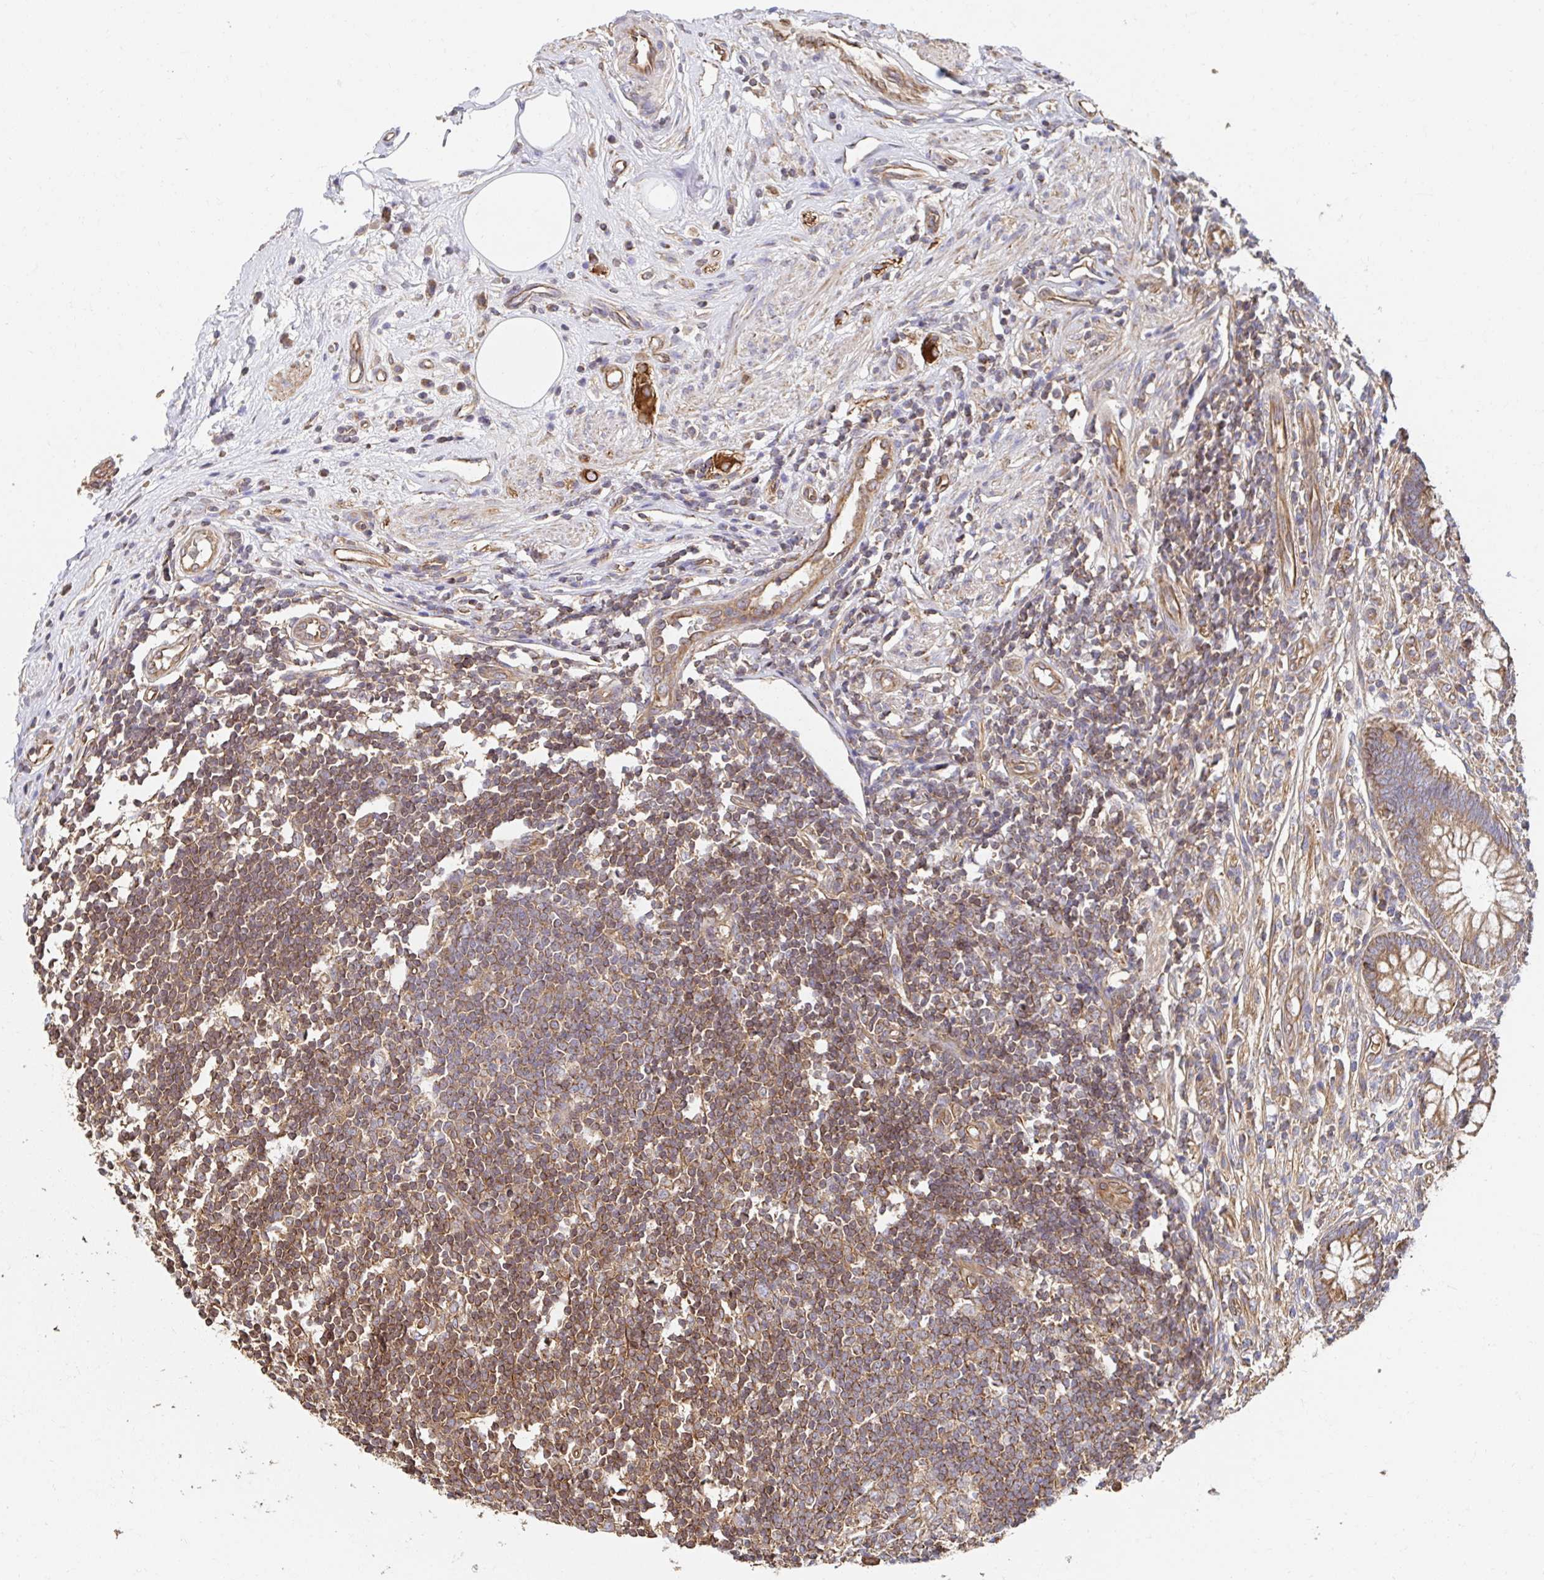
{"staining": {"intensity": "moderate", "quantity": ">75%", "location": "cytoplasmic/membranous"}, "tissue": "appendix", "cell_type": "Glandular cells", "image_type": "normal", "snomed": [{"axis": "morphology", "description": "Normal tissue, NOS"}, {"axis": "topography", "description": "Appendix"}], "caption": "DAB (3,3'-diaminobenzidine) immunohistochemical staining of normal appendix exhibits moderate cytoplasmic/membranous protein positivity in approximately >75% of glandular cells. The protein of interest is shown in brown color, while the nuclei are stained blue.", "gene": "APBB1", "patient": {"sex": "female", "age": 56}}